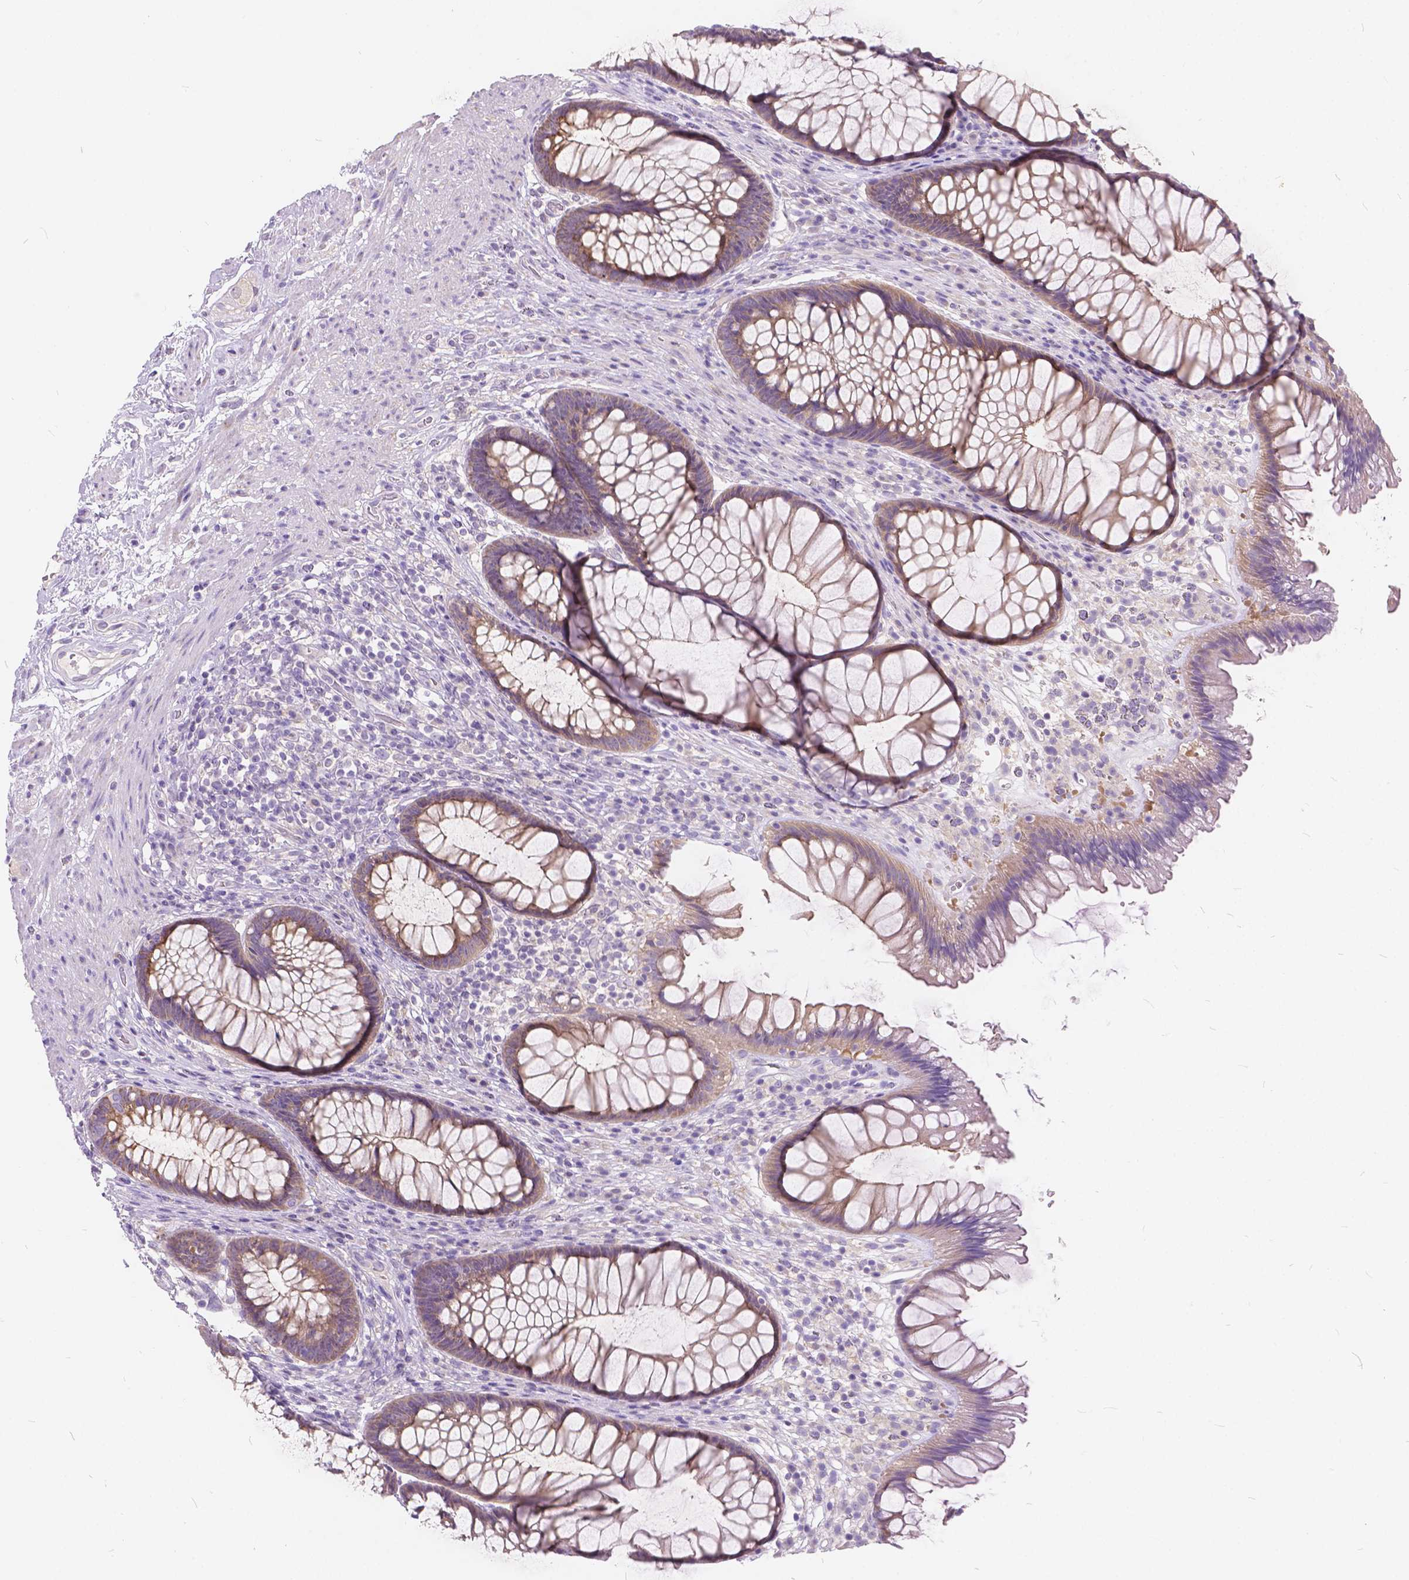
{"staining": {"intensity": "weak", "quantity": ">75%", "location": "cytoplasmic/membranous"}, "tissue": "rectum", "cell_type": "Glandular cells", "image_type": "normal", "snomed": [{"axis": "morphology", "description": "Normal tissue, NOS"}, {"axis": "topography", "description": "Smooth muscle"}, {"axis": "topography", "description": "Rectum"}], "caption": "Weak cytoplasmic/membranous staining is present in approximately >75% of glandular cells in benign rectum. The protein is stained brown, and the nuclei are stained in blue (DAB (3,3'-diaminobenzidine) IHC with brightfield microscopy, high magnification).", "gene": "PEX11G", "patient": {"sex": "male", "age": 53}}